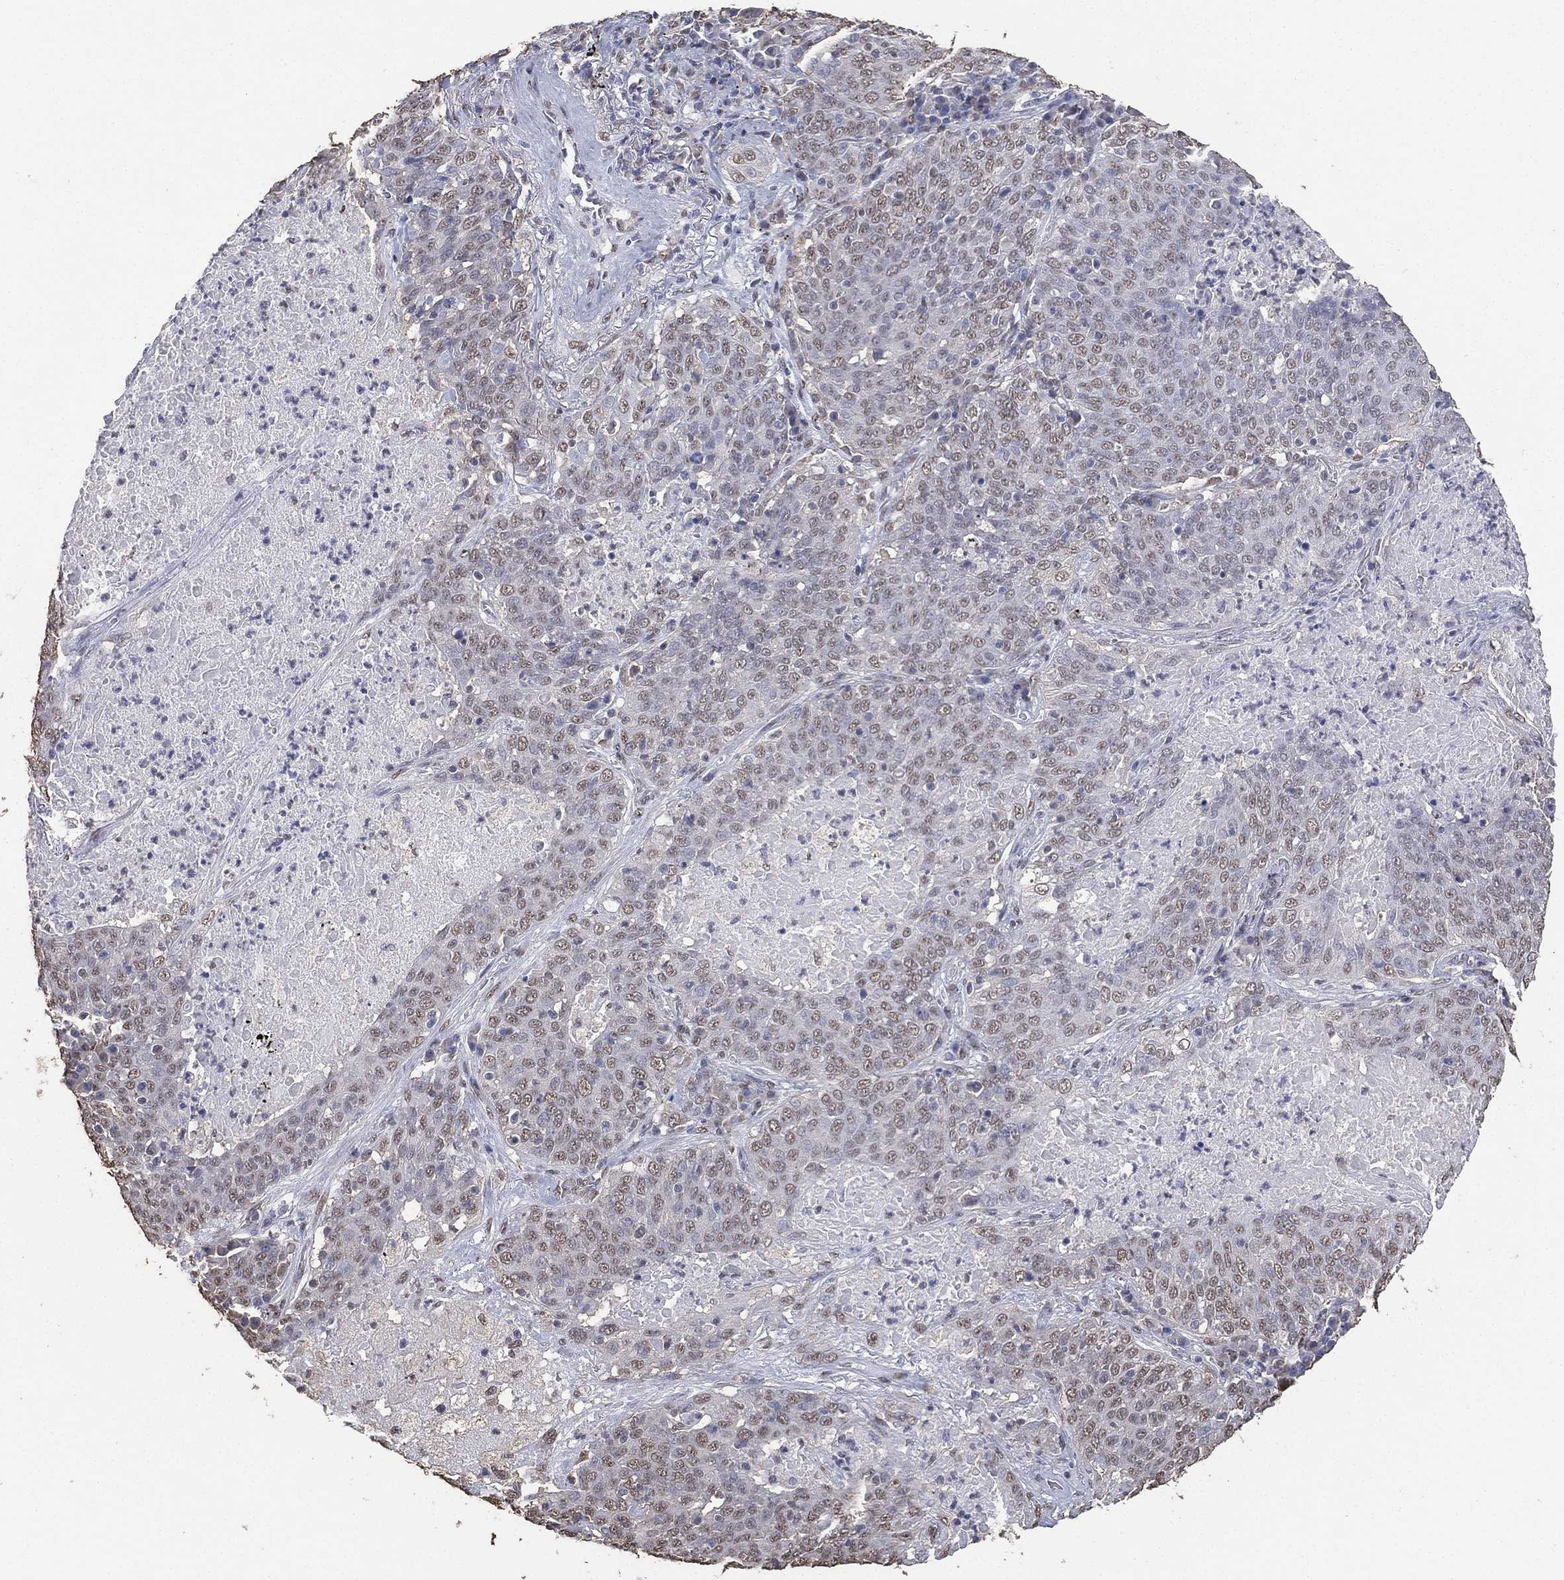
{"staining": {"intensity": "negative", "quantity": "none", "location": "none"}, "tissue": "lung cancer", "cell_type": "Tumor cells", "image_type": "cancer", "snomed": [{"axis": "morphology", "description": "Squamous cell carcinoma, NOS"}, {"axis": "topography", "description": "Lung"}], "caption": "Tumor cells show no significant protein expression in lung cancer.", "gene": "ALDH7A1", "patient": {"sex": "male", "age": 82}}